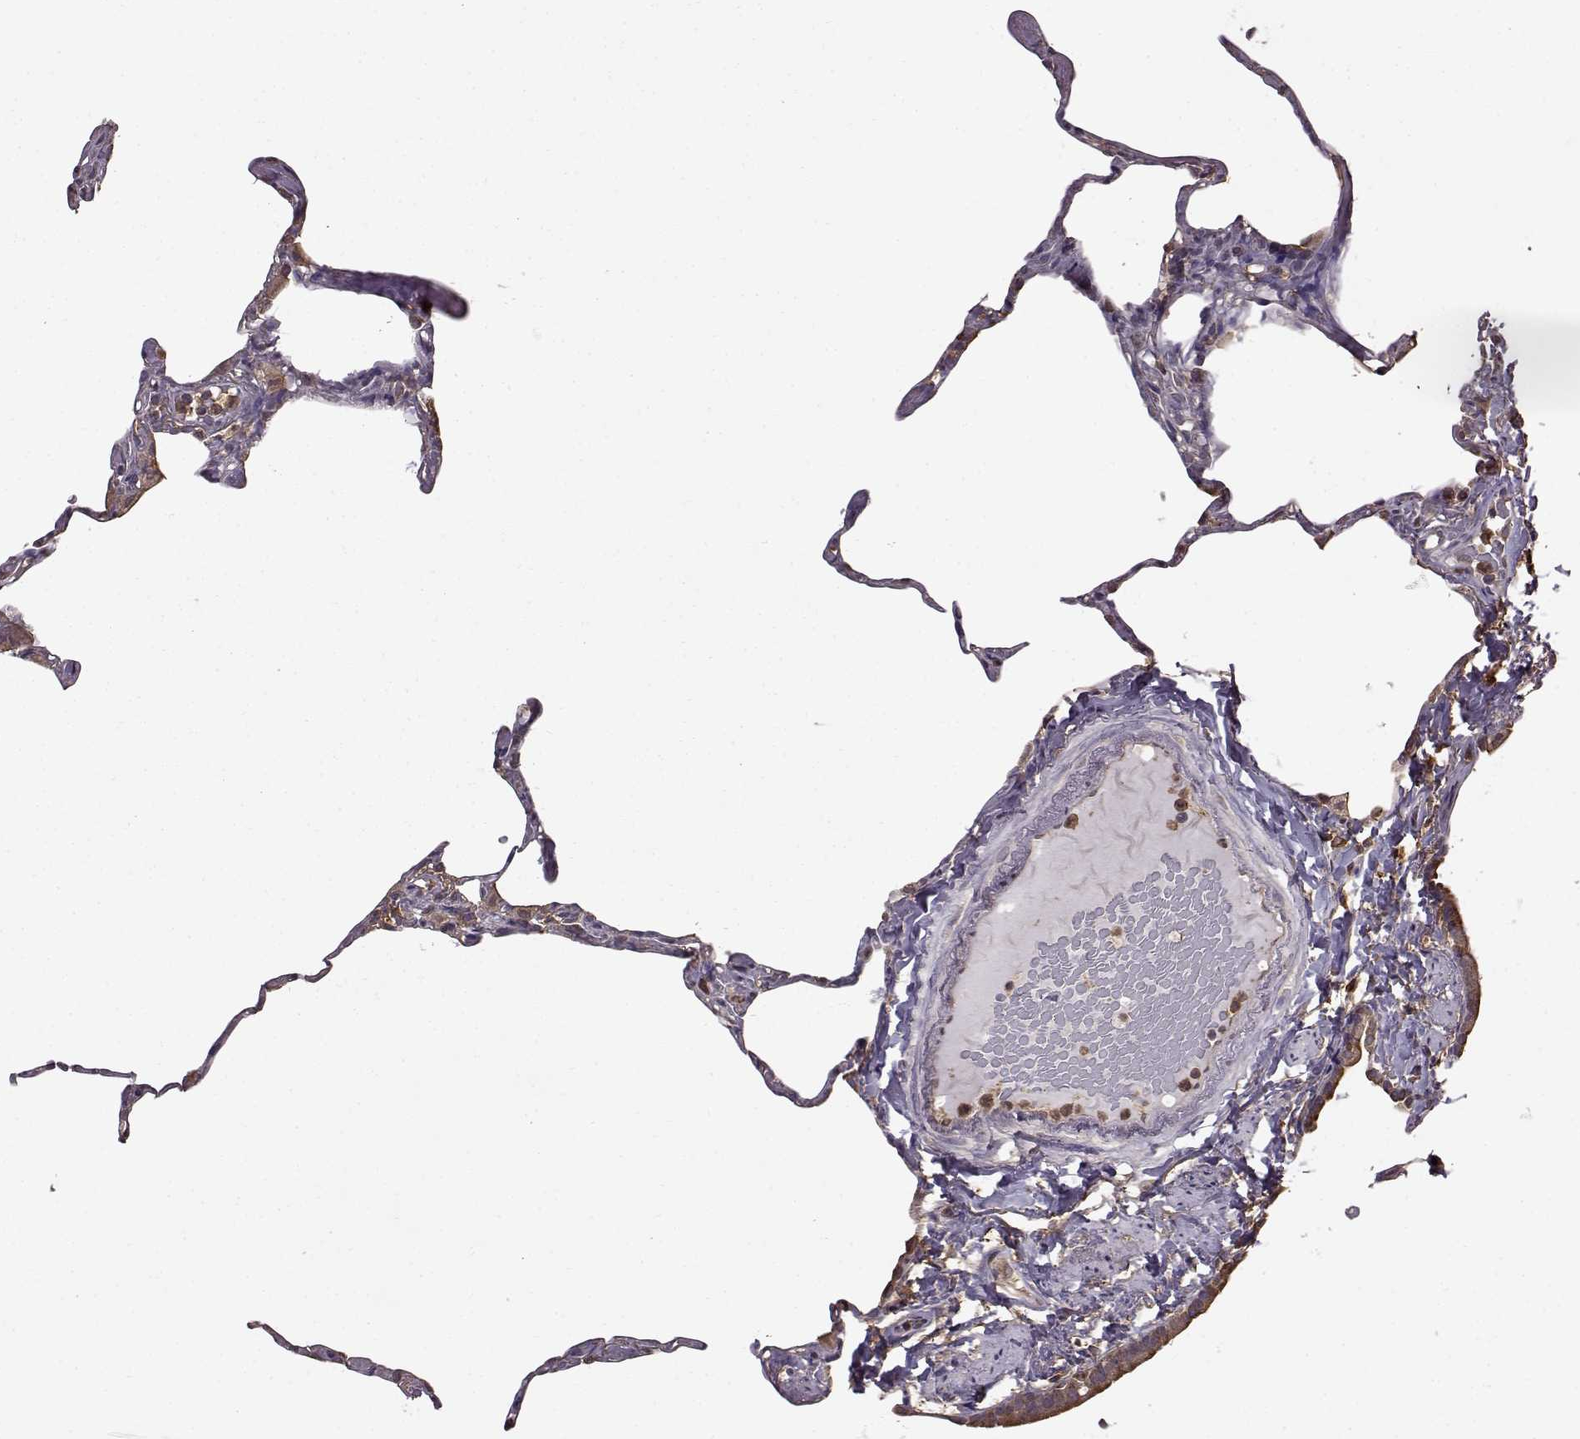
{"staining": {"intensity": "moderate", "quantity": "25%-75%", "location": "cytoplasmic/membranous"}, "tissue": "lung", "cell_type": "Alveolar cells", "image_type": "normal", "snomed": [{"axis": "morphology", "description": "Normal tissue, NOS"}, {"axis": "topography", "description": "Lung"}], "caption": "Alveolar cells reveal medium levels of moderate cytoplasmic/membranous positivity in about 25%-75% of cells in unremarkable human lung. The staining is performed using DAB brown chromogen to label protein expression. The nuclei are counter-stained blue using hematoxylin.", "gene": "NME1", "patient": {"sex": "male", "age": 65}}